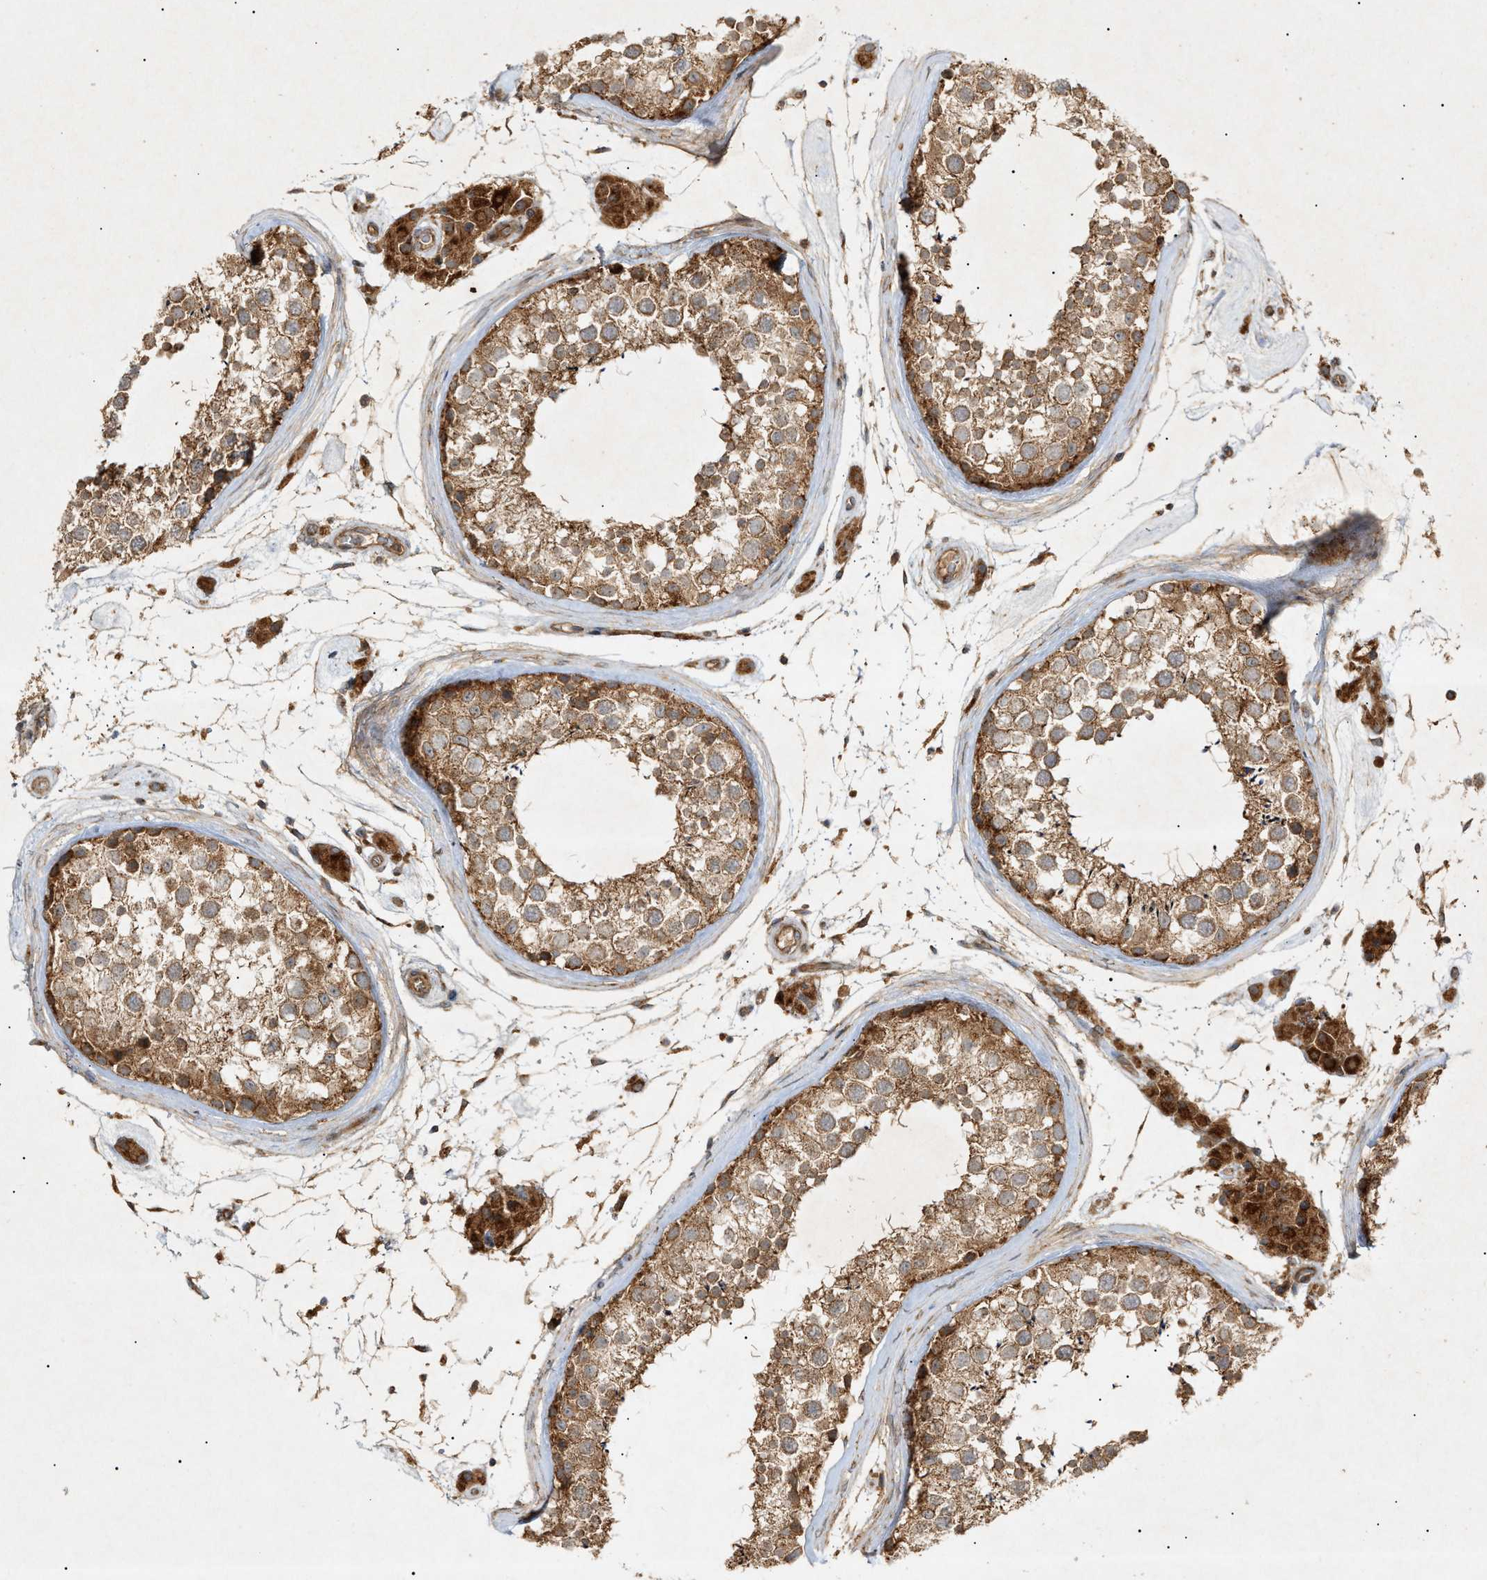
{"staining": {"intensity": "moderate", "quantity": ">75%", "location": "cytoplasmic/membranous"}, "tissue": "testis", "cell_type": "Cells in seminiferous ducts", "image_type": "normal", "snomed": [{"axis": "morphology", "description": "Normal tissue, NOS"}, {"axis": "topography", "description": "Testis"}], "caption": "Brown immunohistochemical staining in normal testis reveals moderate cytoplasmic/membranous staining in about >75% of cells in seminiferous ducts.", "gene": "MTCH1", "patient": {"sex": "male", "age": 46}}